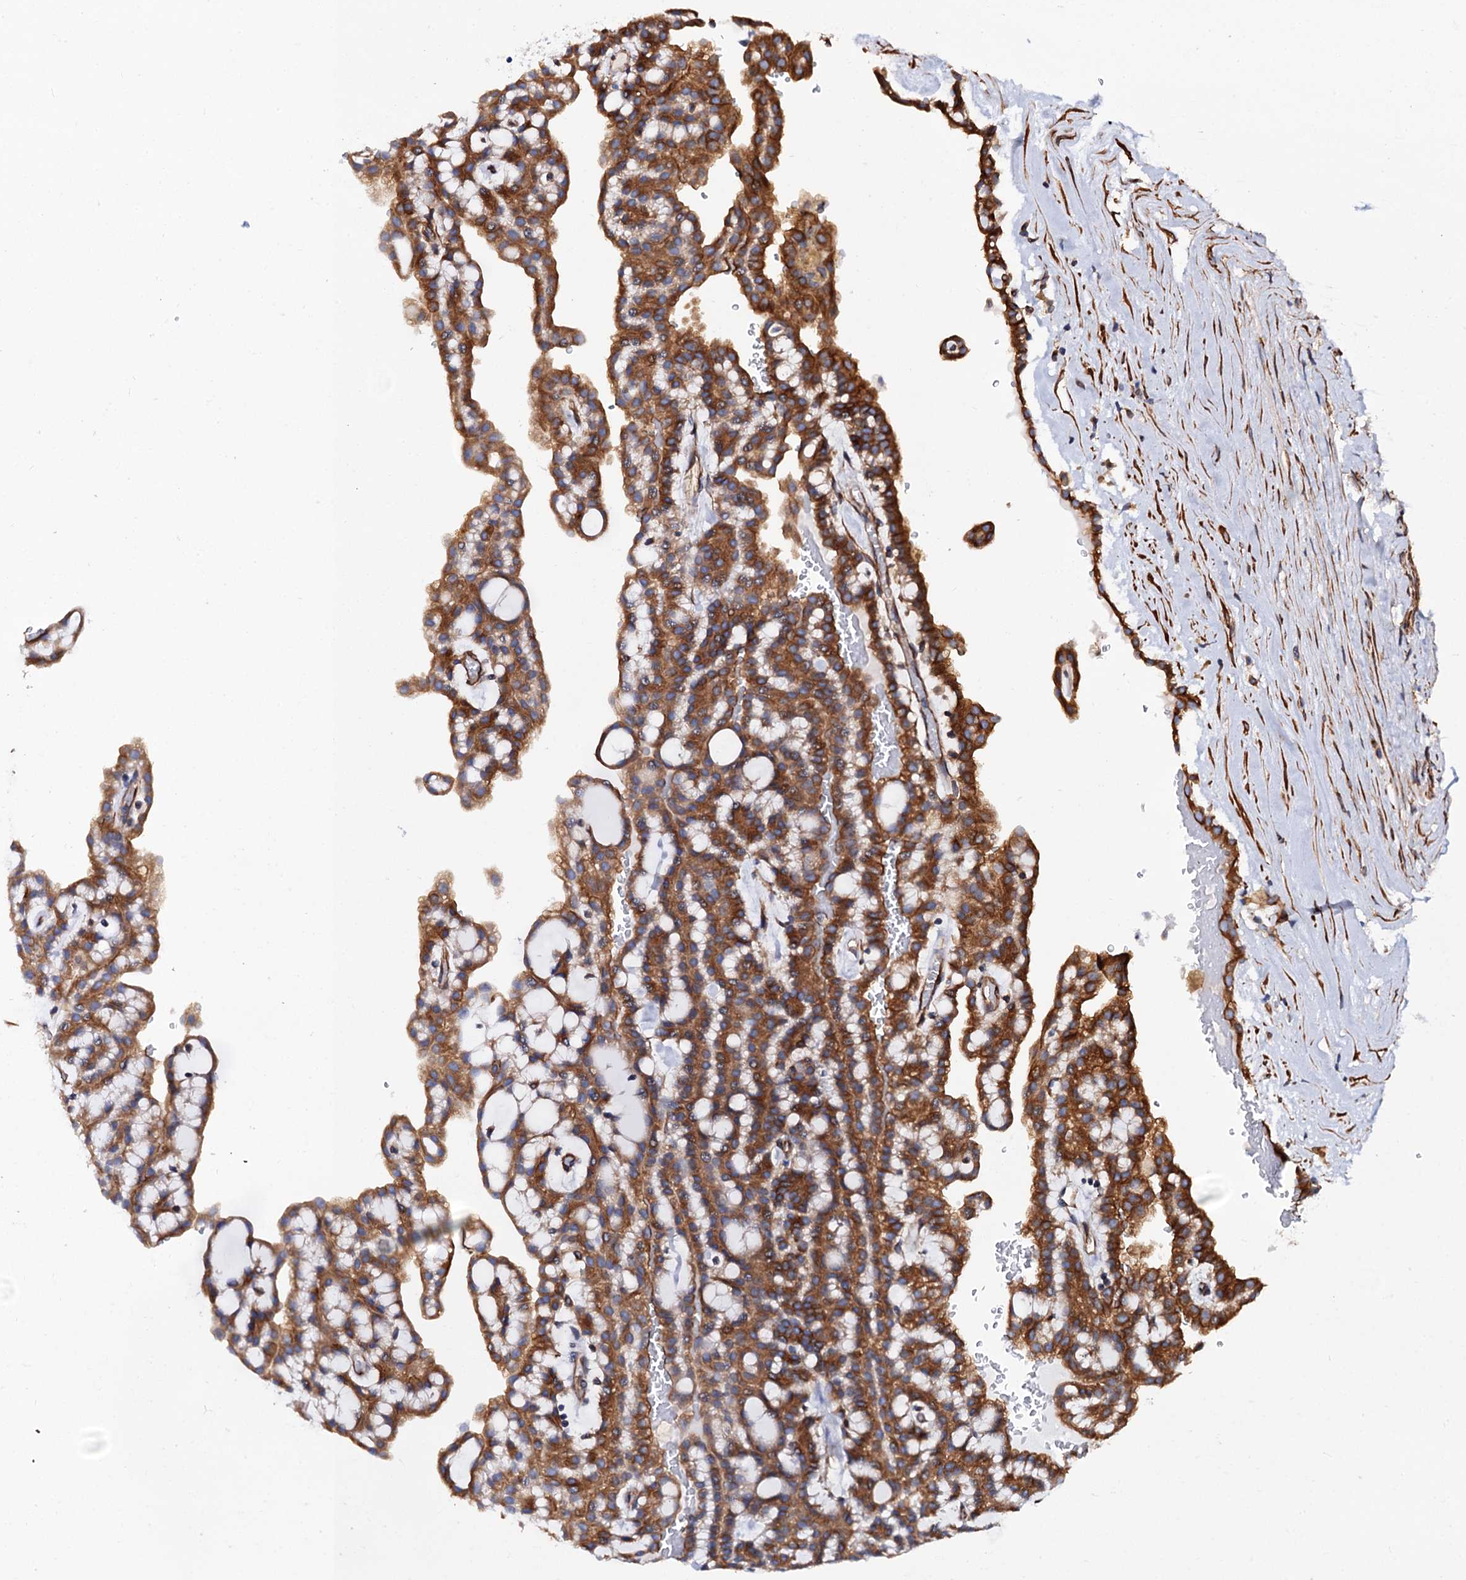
{"staining": {"intensity": "strong", "quantity": ">75%", "location": "cytoplasmic/membranous"}, "tissue": "renal cancer", "cell_type": "Tumor cells", "image_type": "cancer", "snomed": [{"axis": "morphology", "description": "Adenocarcinoma, NOS"}, {"axis": "topography", "description": "Kidney"}], "caption": "A micrograph of adenocarcinoma (renal) stained for a protein shows strong cytoplasmic/membranous brown staining in tumor cells. The staining was performed using DAB (3,3'-diaminobenzidine), with brown indicating positive protein expression. Nuclei are stained blue with hematoxylin.", "gene": "ZDHHC18", "patient": {"sex": "male", "age": 63}}